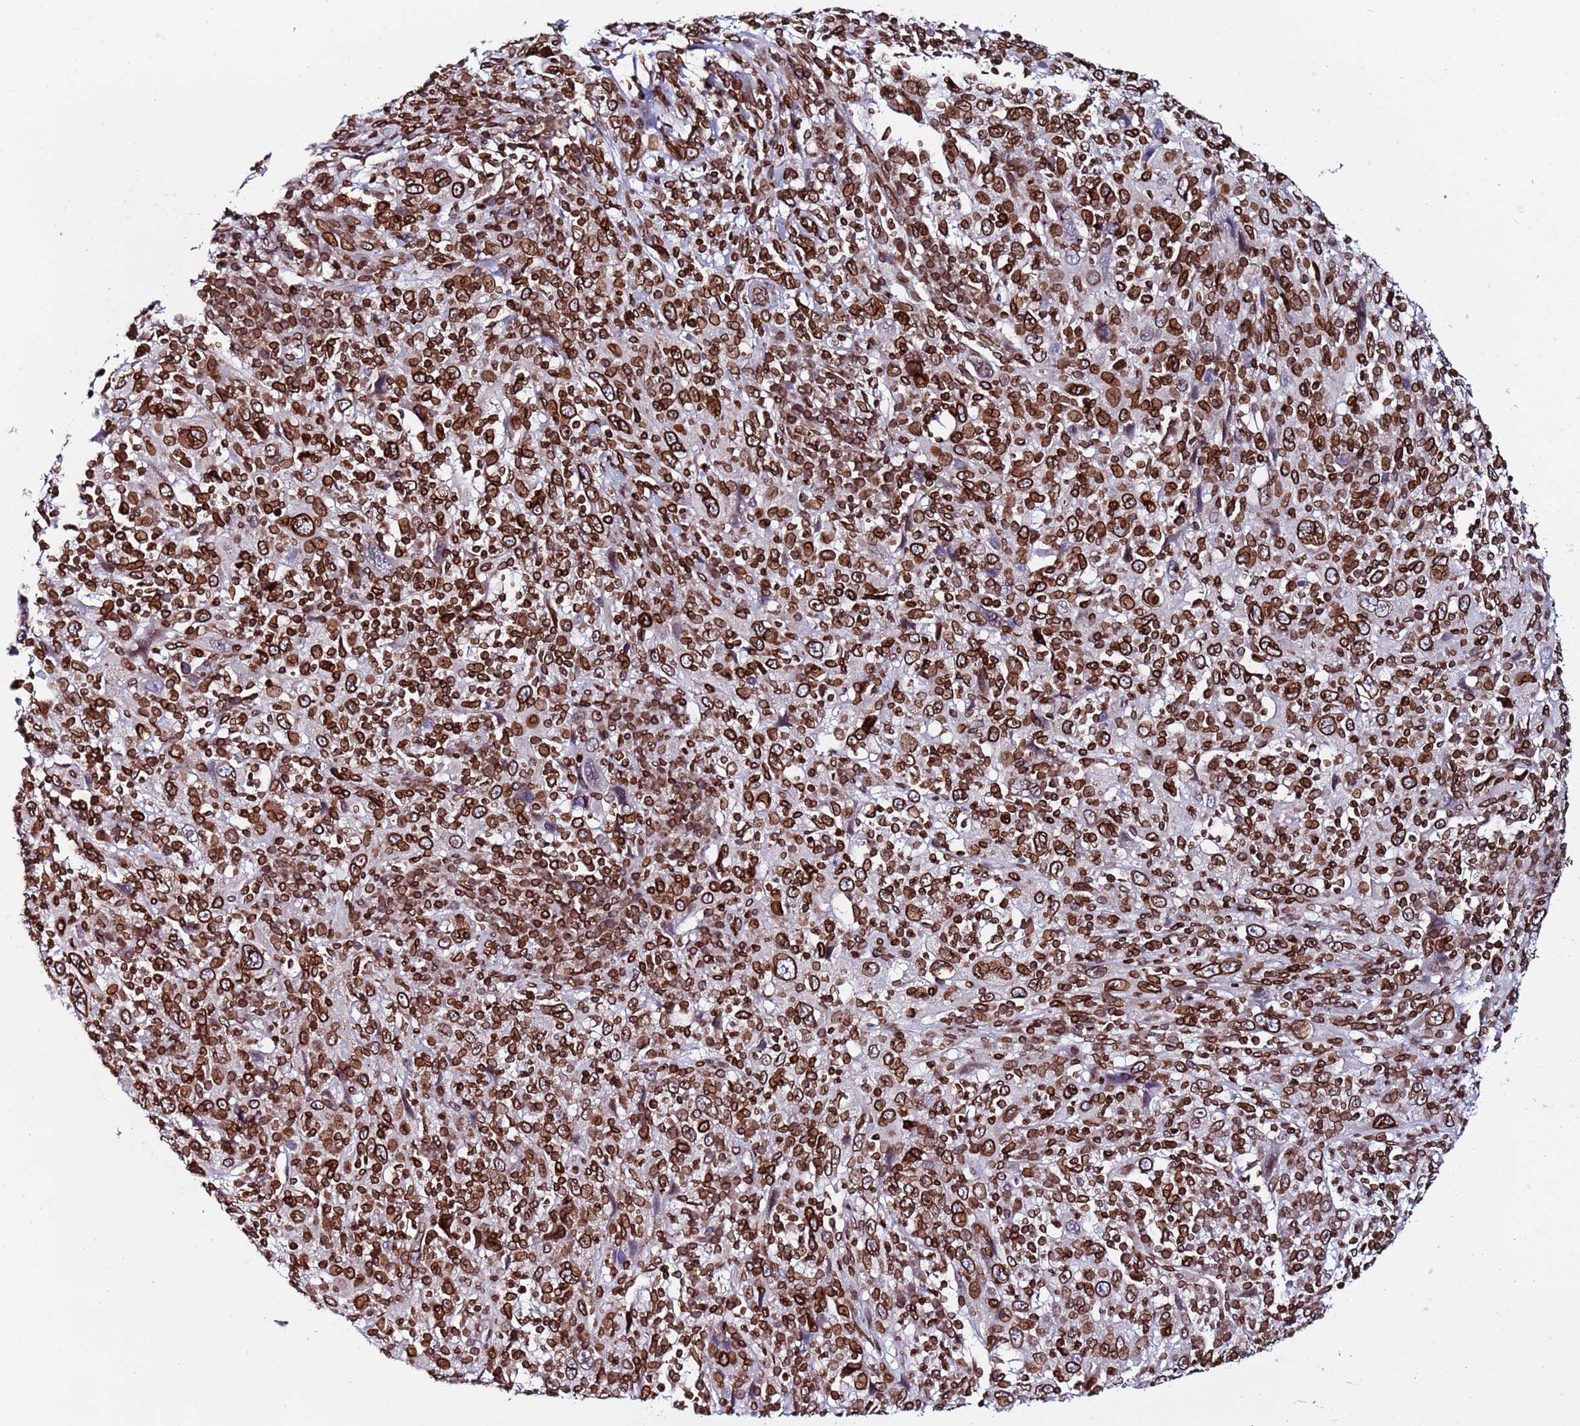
{"staining": {"intensity": "strong", "quantity": ">75%", "location": "cytoplasmic/membranous,nuclear"}, "tissue": "cervical cancer", "cell_type": "Tumor cells", "image_type": "cancer", "snomed": [{"axis": "morphology", "description": "Squamous cell carcinoma, NOS"}, {"axis": "topography", "description": "Cervix"}], "caption": "Squamous cell carcinoma (cervical) stained with a protein marker displays strong staining in tumor cells.", "gene": "TOR1AIP1", "patient": {"sex": "female", "age": 46}}